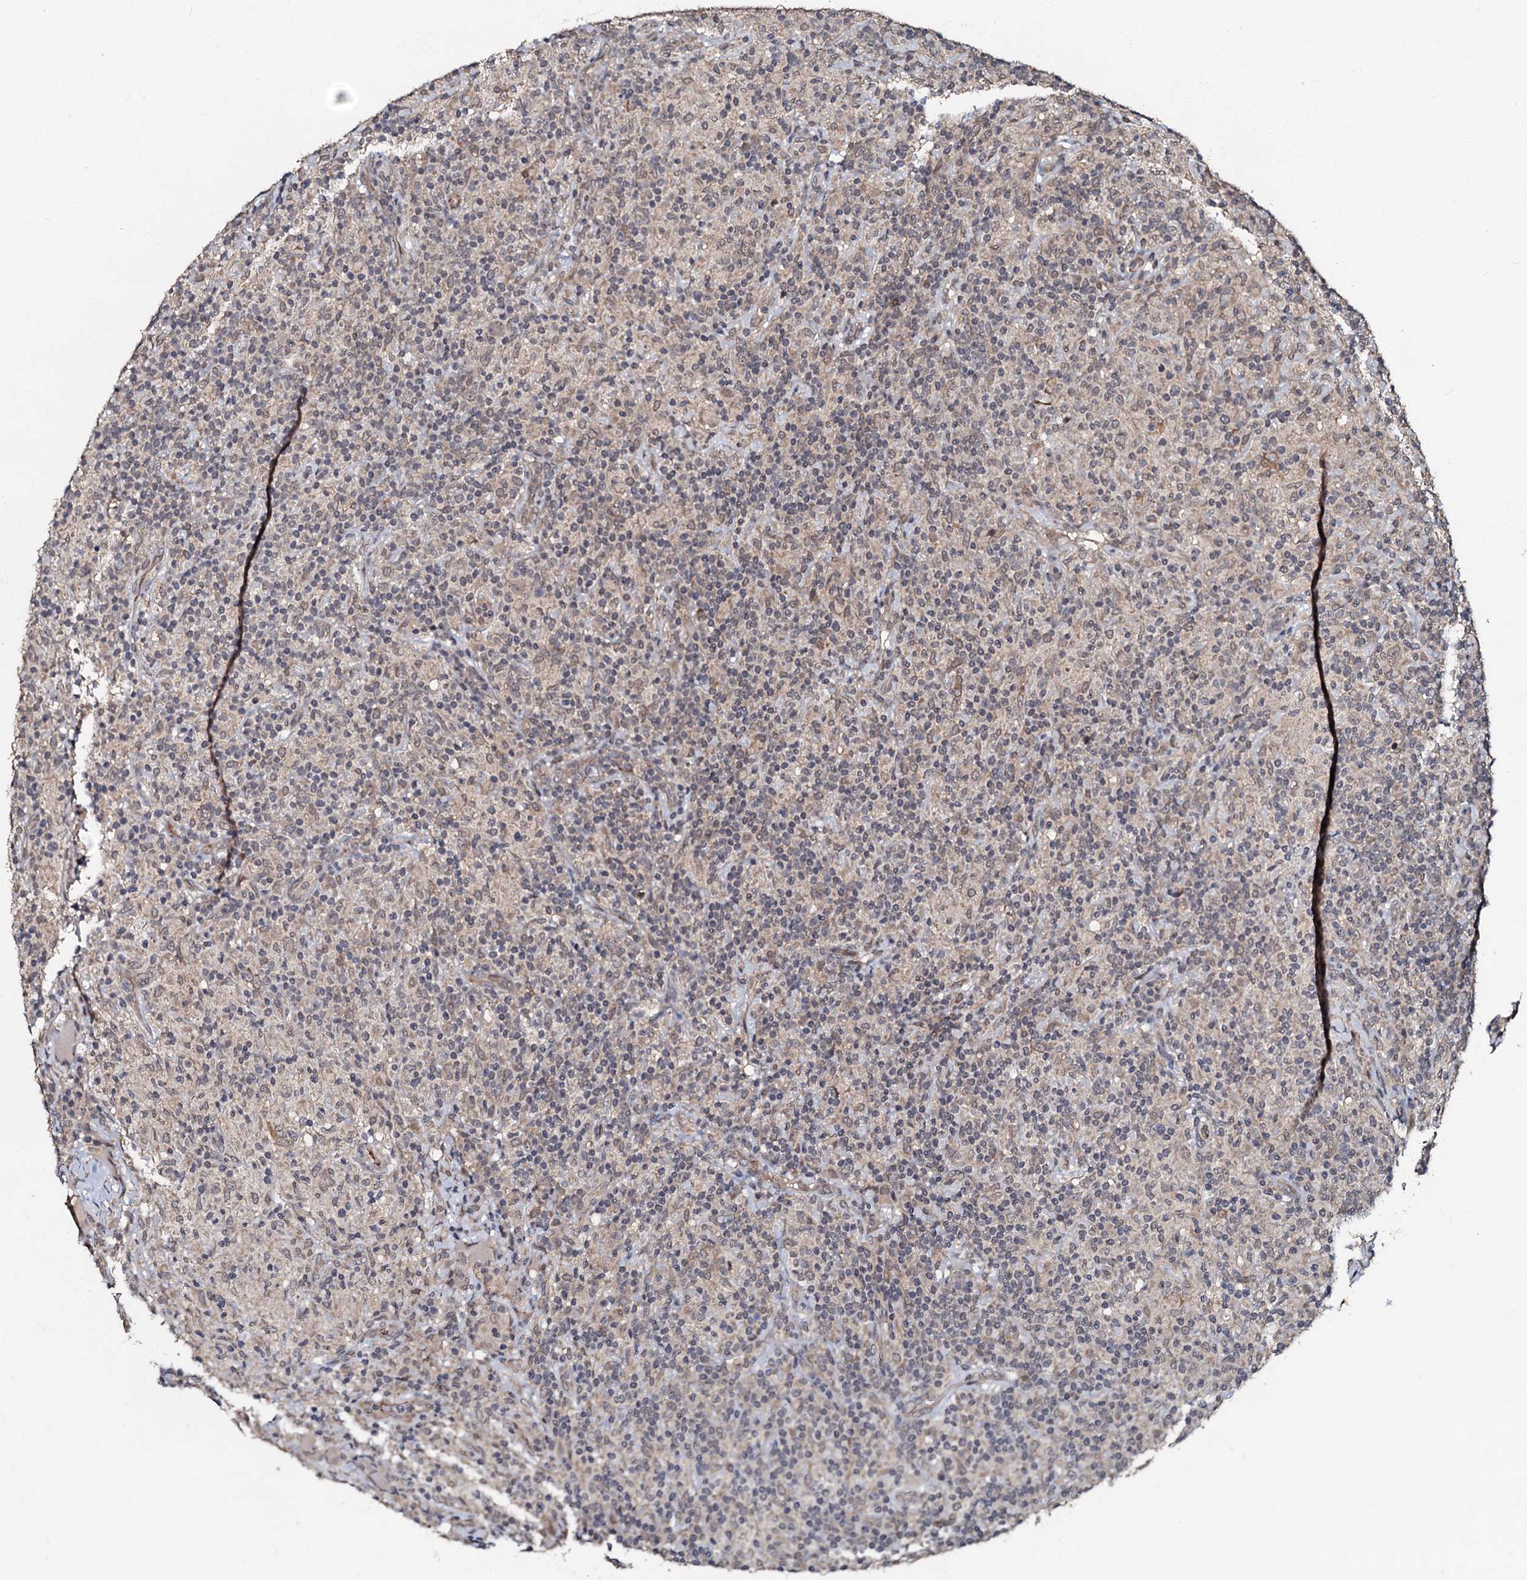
{"staining": {"intensity": "weak", "quantity": "25%-75%", "location": "nuclear"}, "tissue": "lymphoma", "cell_type": "Tumor cells", "image_type": "cancer", "snomed": [{"axis": "morphology", "description": "Hodgkin's disease, NOS"}, {"axis": "topography", "description": "Lymph node"}], "caption": "Hodgkin's disease stained with DAB (3,3'-diaminobenzidine) IHC exhibits low levels of weak nuclear positivity in approximately 25%-75% of tumor cells.", "gene": "MANSC4", "patient": {"sex": "male", "age": 70}}